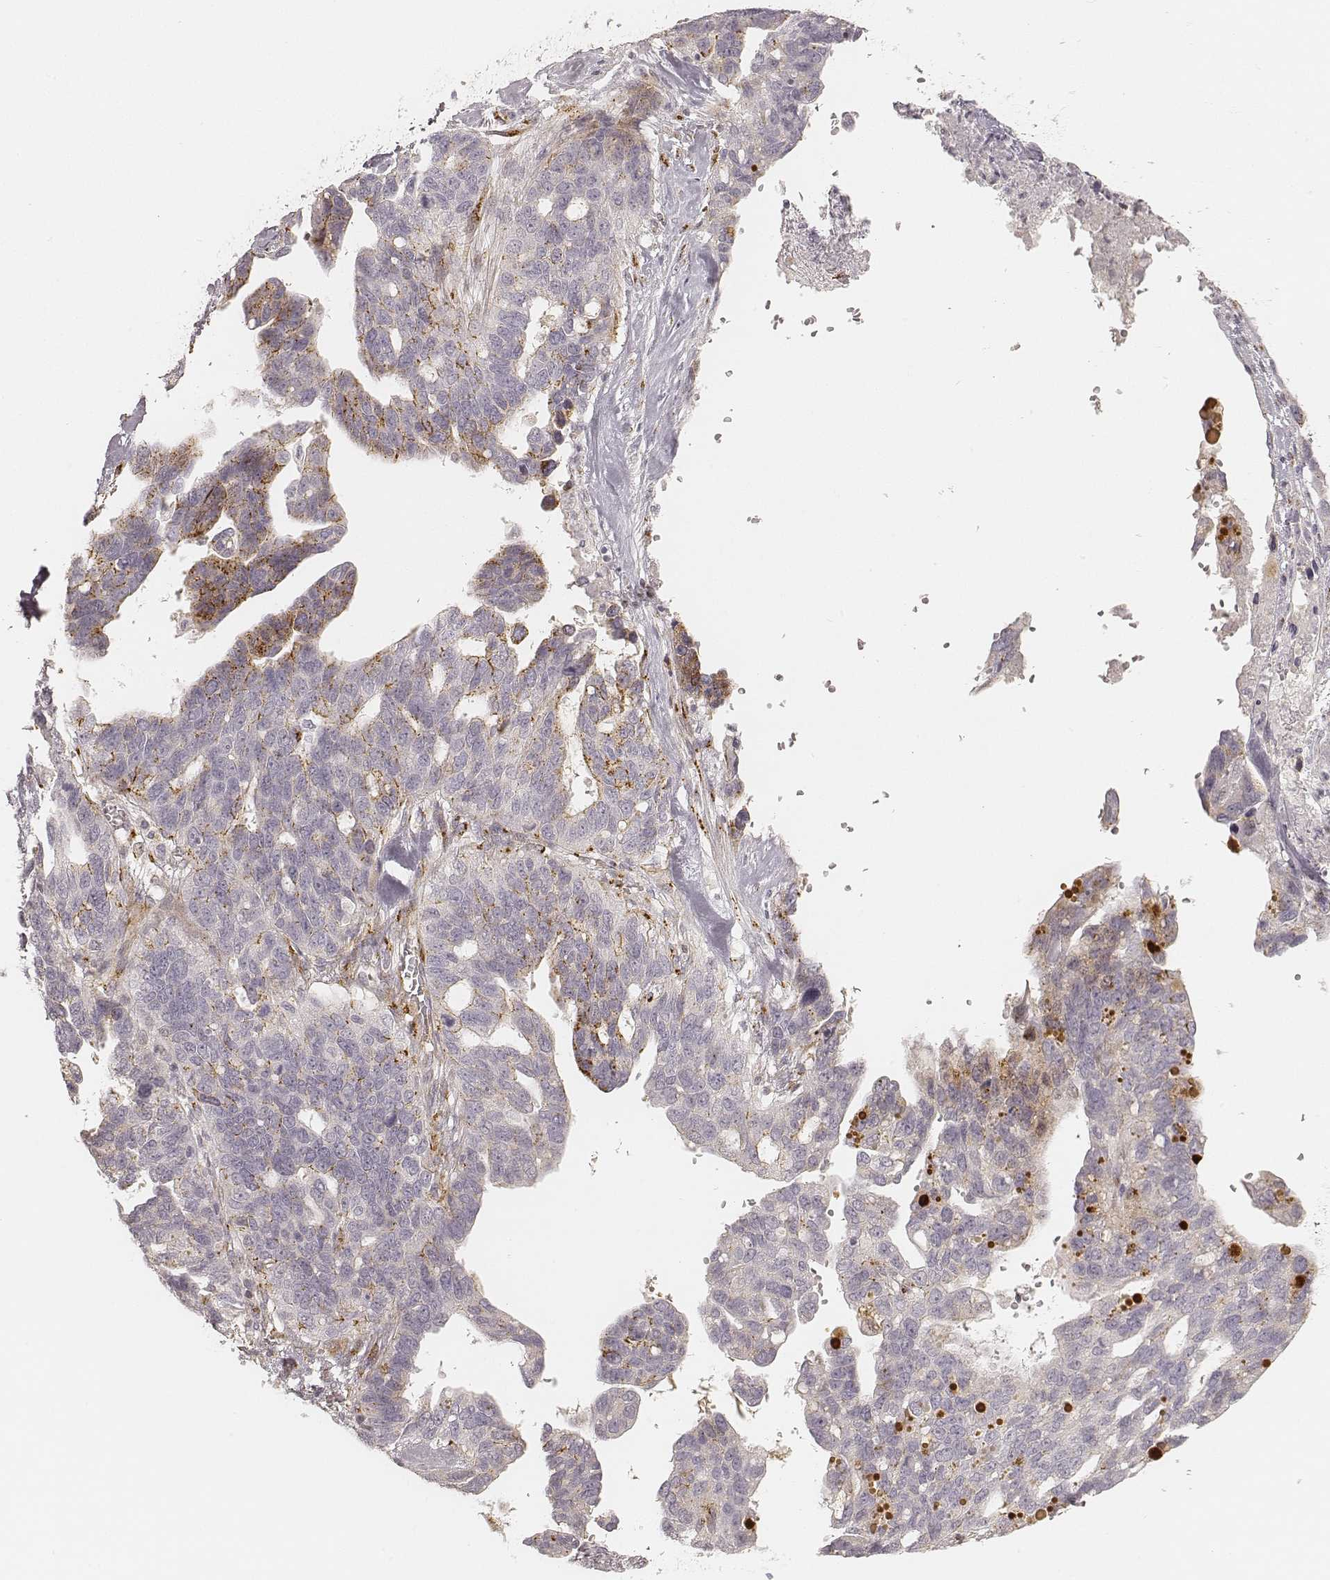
{"staining": {"intensity": "moderate", "quantity": "<25%", "location": "cytoplasmic/membranous"}, "tissue": "ovarian cancer", "cell_type": "Tumor cells", "image_type": "cancer", "snomed": [{"axis": "morphology", "description": "Cystadenocarcinoma, serous, NOS"}, {"axis": "topography", "description": "Ovary"}], "caption": "An immunohistochemistry (IHC) micrograph of tumor tissue is shown. Protein staining in brown highlights moderate cytoplasmic/membranous positivity in serous cystadenocarcinoma (ovarian) within tumor cells. (DAB (3,3'-diaminobenzidine) = brown stain, brightfield microscopy at high magnification).", "gene": "GORASP2", "patient": {"sex": "female", "age": 69}}